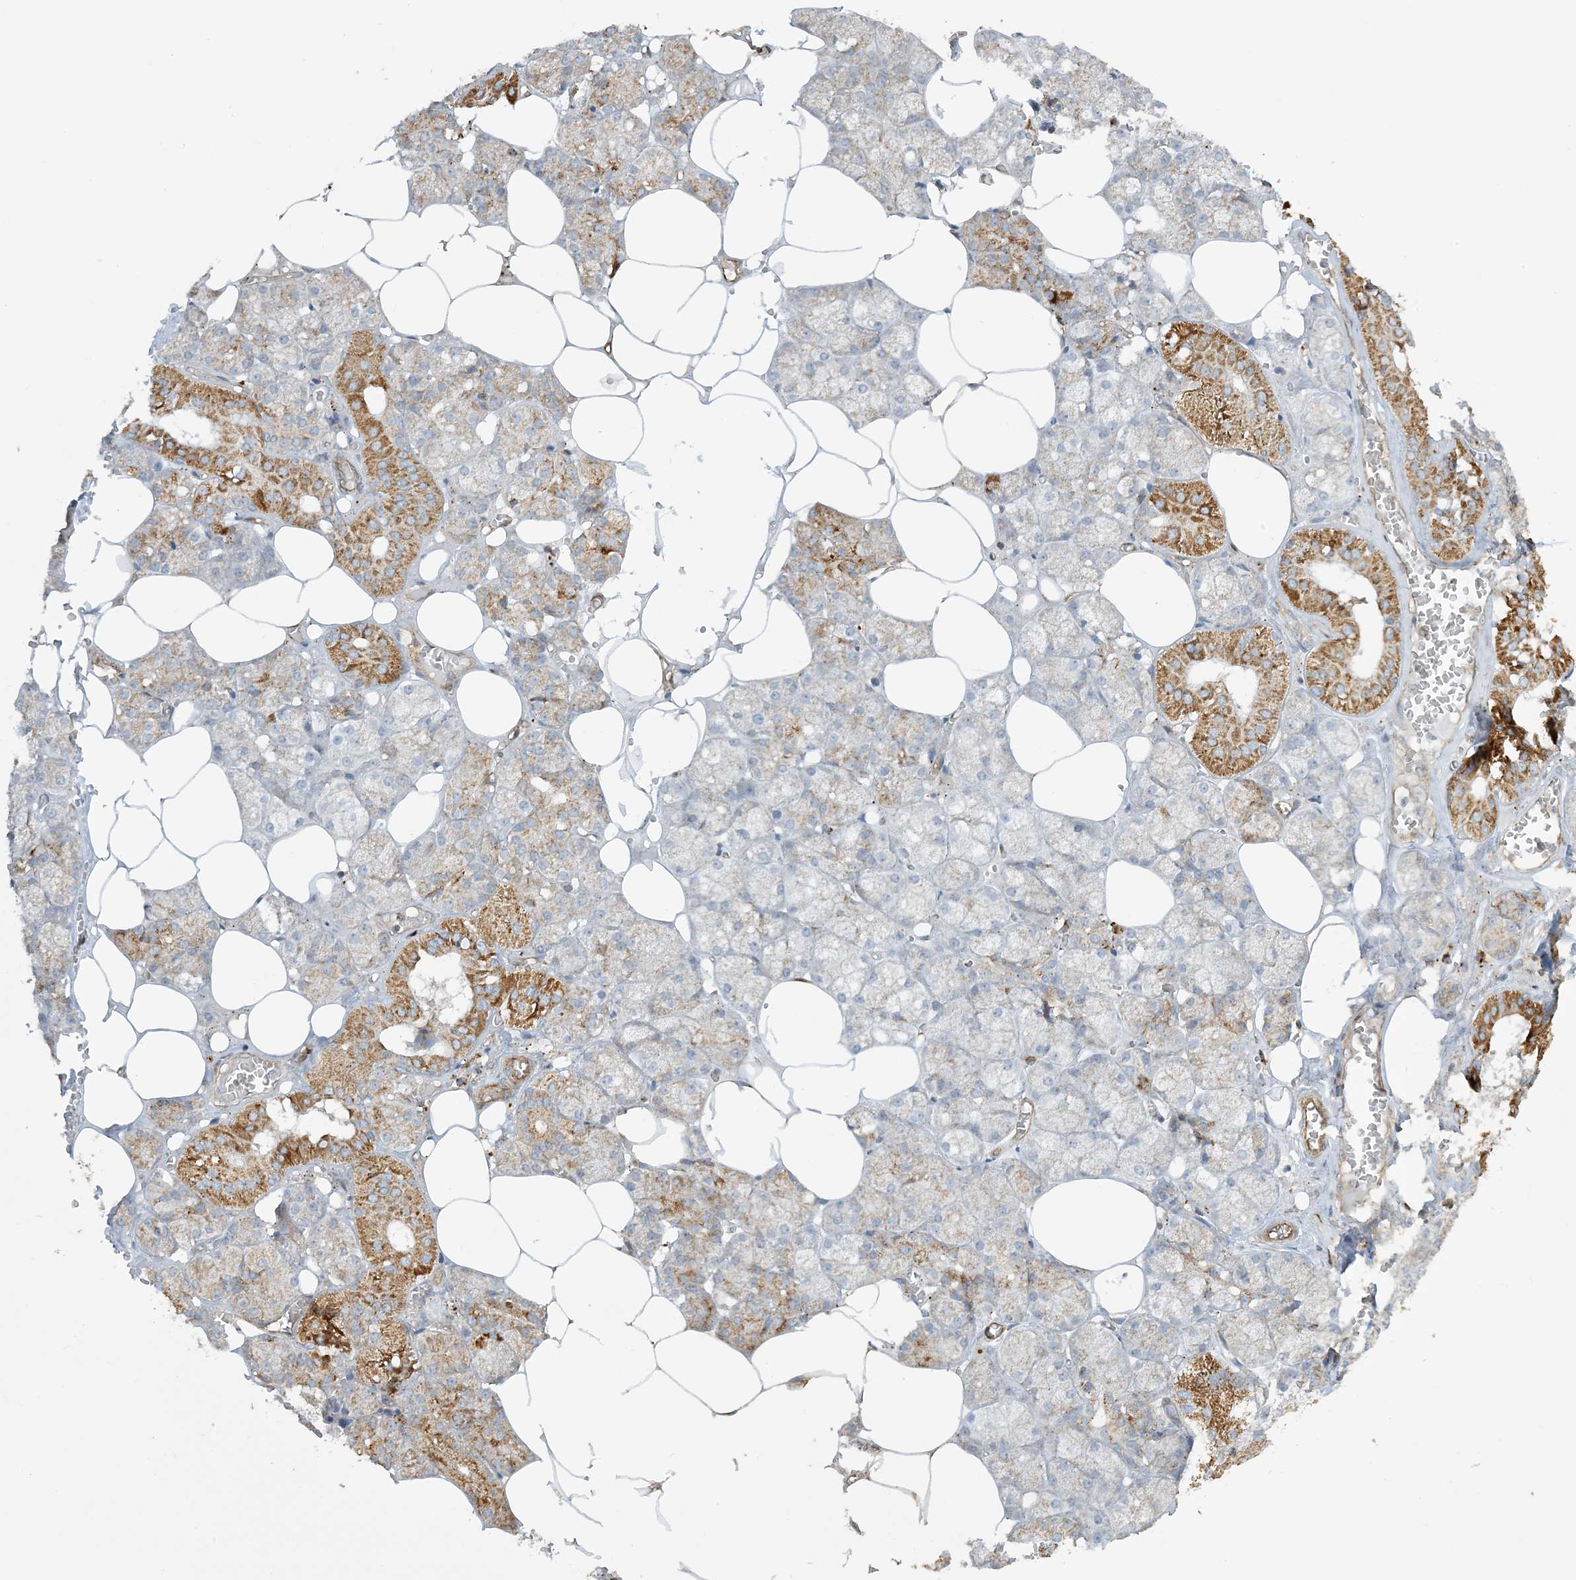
{"staining": {"intensity": "moderate", "quantity": "25%-75%", "location": "cytoplasmic/membranous"}, "tissue": "salivary gland", "cell_type": "Glandular cells", "image_type": "normal", "snomed": [{"axis": "morphology", "description": "Normal tissue, NOS"}, {"axis": "topography", "description": "Salivary gland"}], "caption": "Moderate cytoplasmic/membranous protein expression is present in approximately 25%-75% of glandular cells in salivary gland.", "gene": "AGA", "patient": {"sex": "male", "age": 62}}